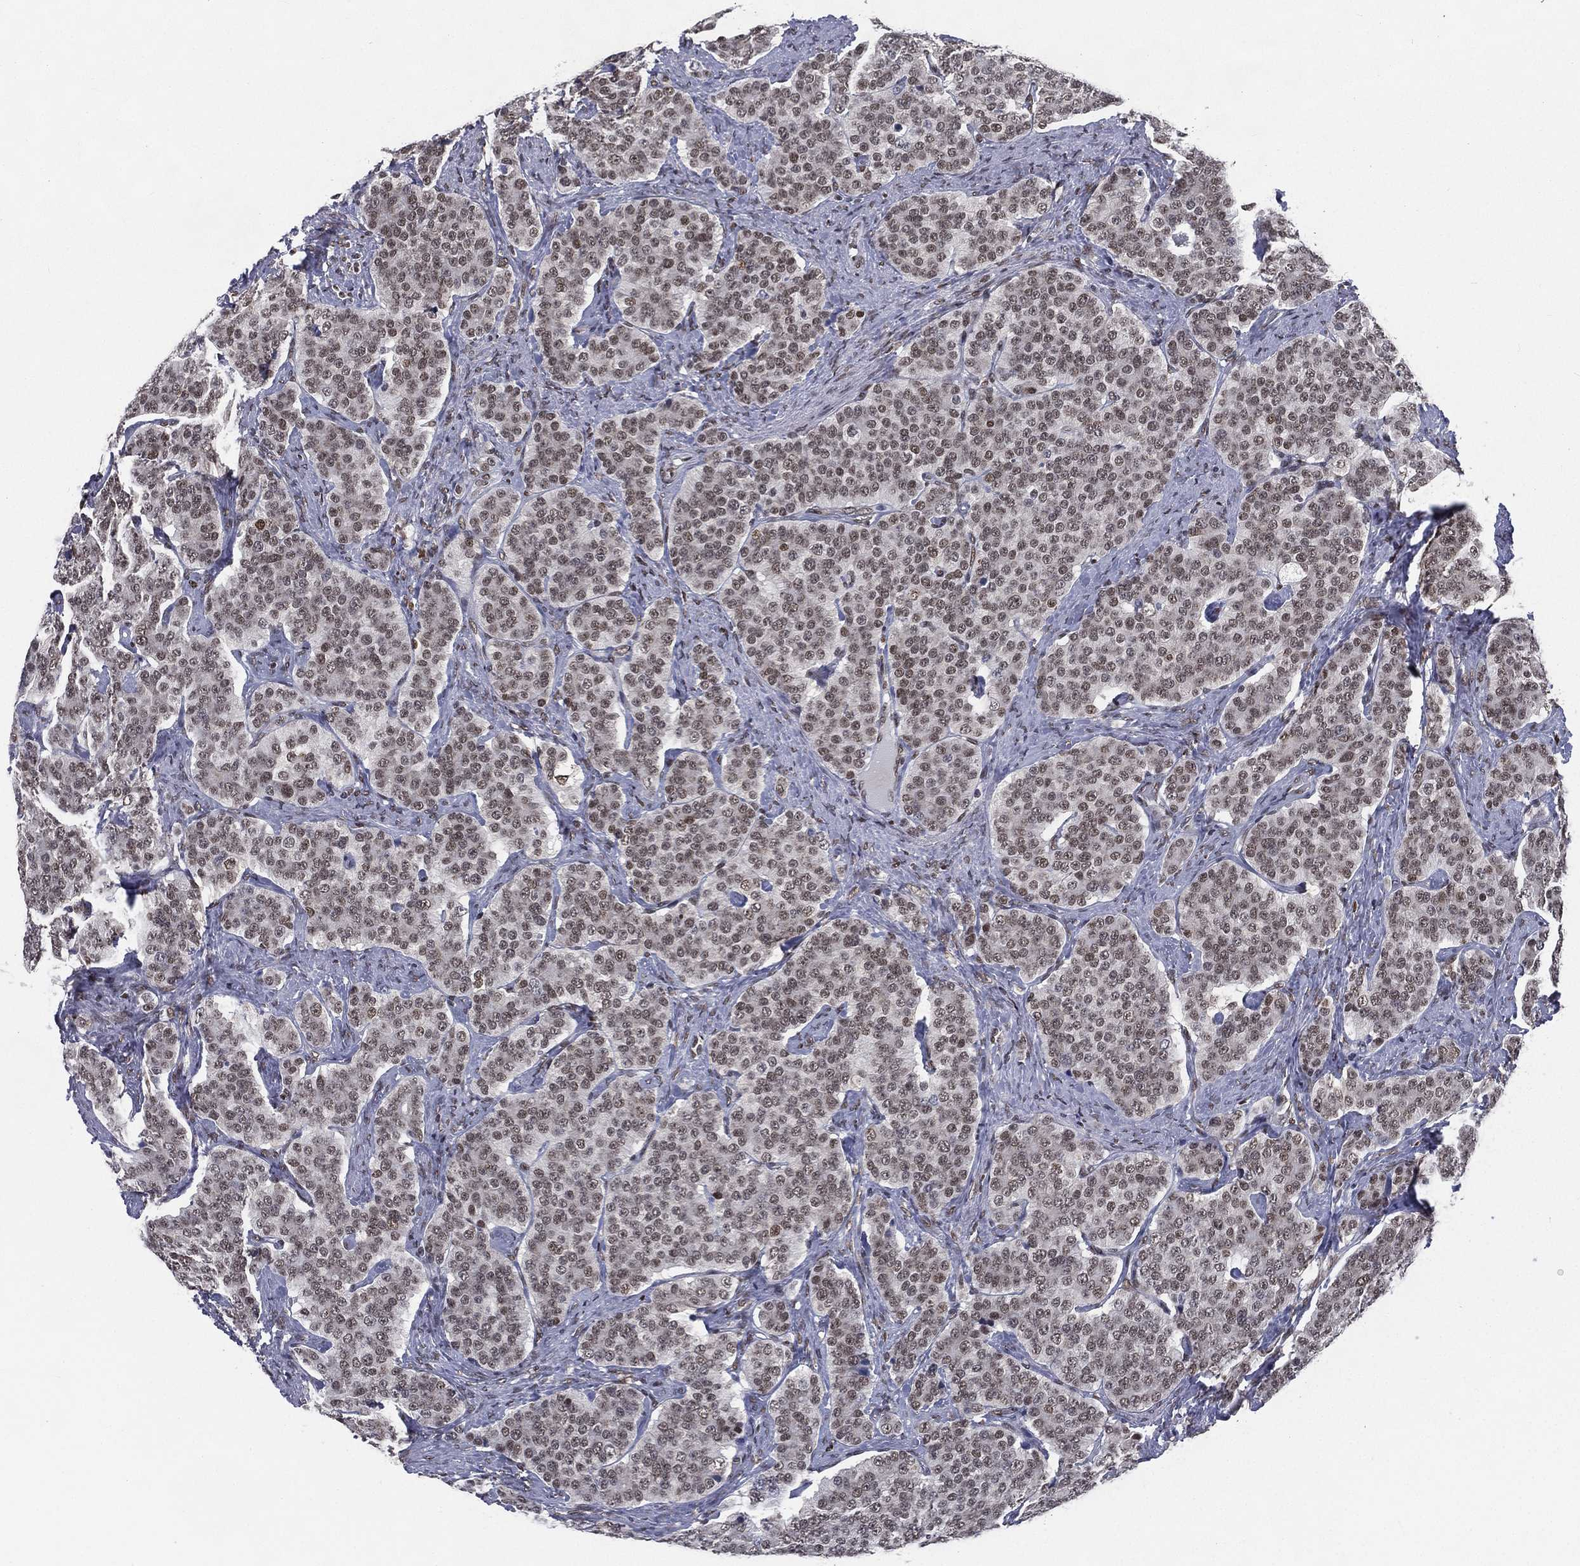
{"staining": {"intensity": "weak", "quantity": ">75%", "location": "nuclear"}, "tissue": "carcinoid", "cell_type": "Tumor cells", "image_type": "cancer", "snomed": [{"axis": "morphology", "description": "Carcinoid, malignant, NOS"}, {"axis": "topography", "description": "Small intestine"}], "caption": "Immunohistochemistry (DAB (3,3'-diaminobenzidine)) staining of human carcinoid (malignant) reveals weak nuclear protein positivity in about >75% of tumor cells.", "gene": "FUBP3", "patient": {"sex": "female", "age": 58}}